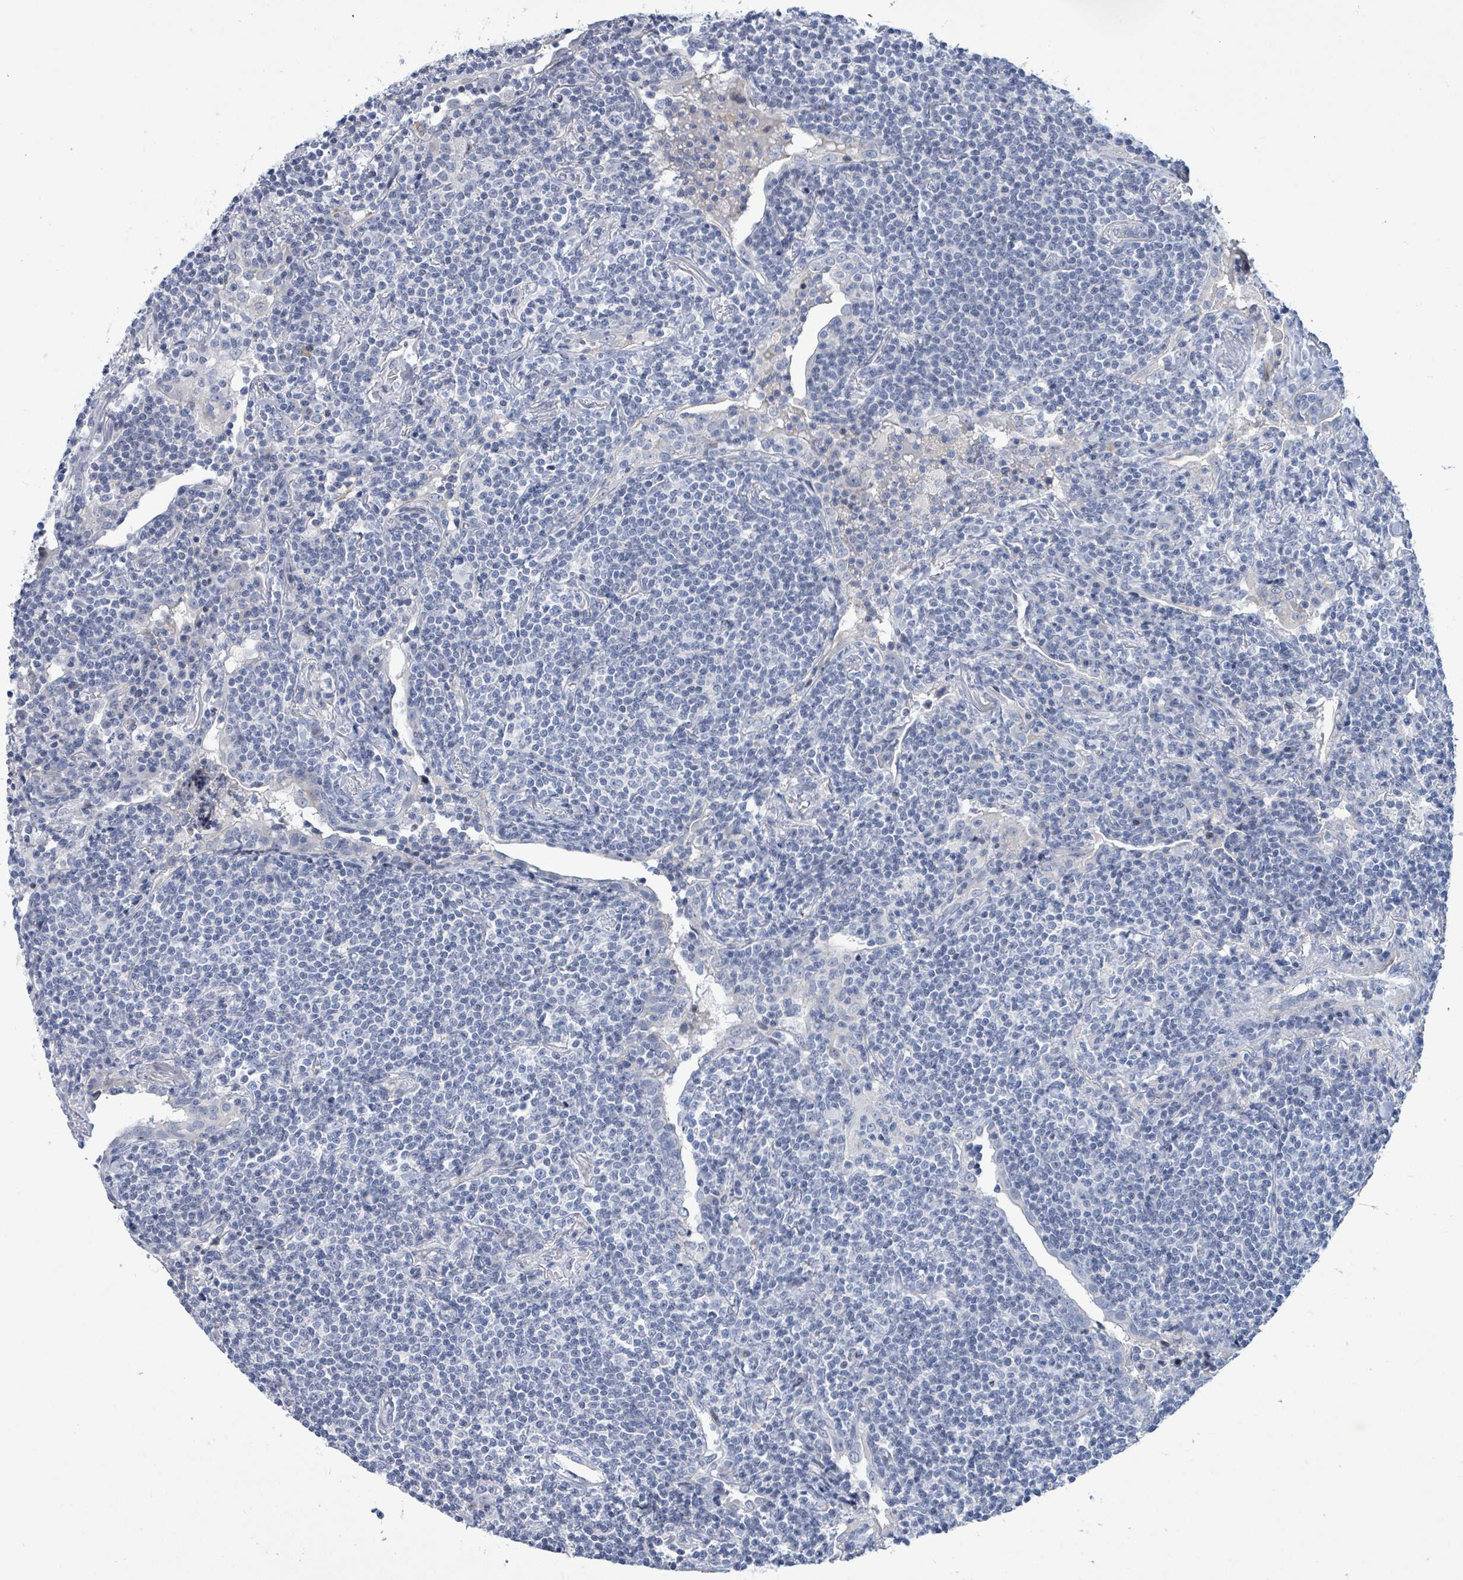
{"staining": {"intensity": "negative", "quantity": "none", "location": "none"}, "tissue": "lymphoma", "cell_type": "Tumor cells", "image_type": "cancer", "snomed": [{"axis": "morphology", "description": "Malignant lymphoma, non-Hodgkin's type, Low grade"}, {"axis": "topography", "description": "Lung"}], "caption": "DAB (3,3'-diaminobenzidine) immunohistochemical staining of malignant lymphoma, non-Hodgkin's type (low-grade) displays no significant positivity in tumor cells.", "gene": "NTN3", "patient": {"sex": "female", "age": 71}}